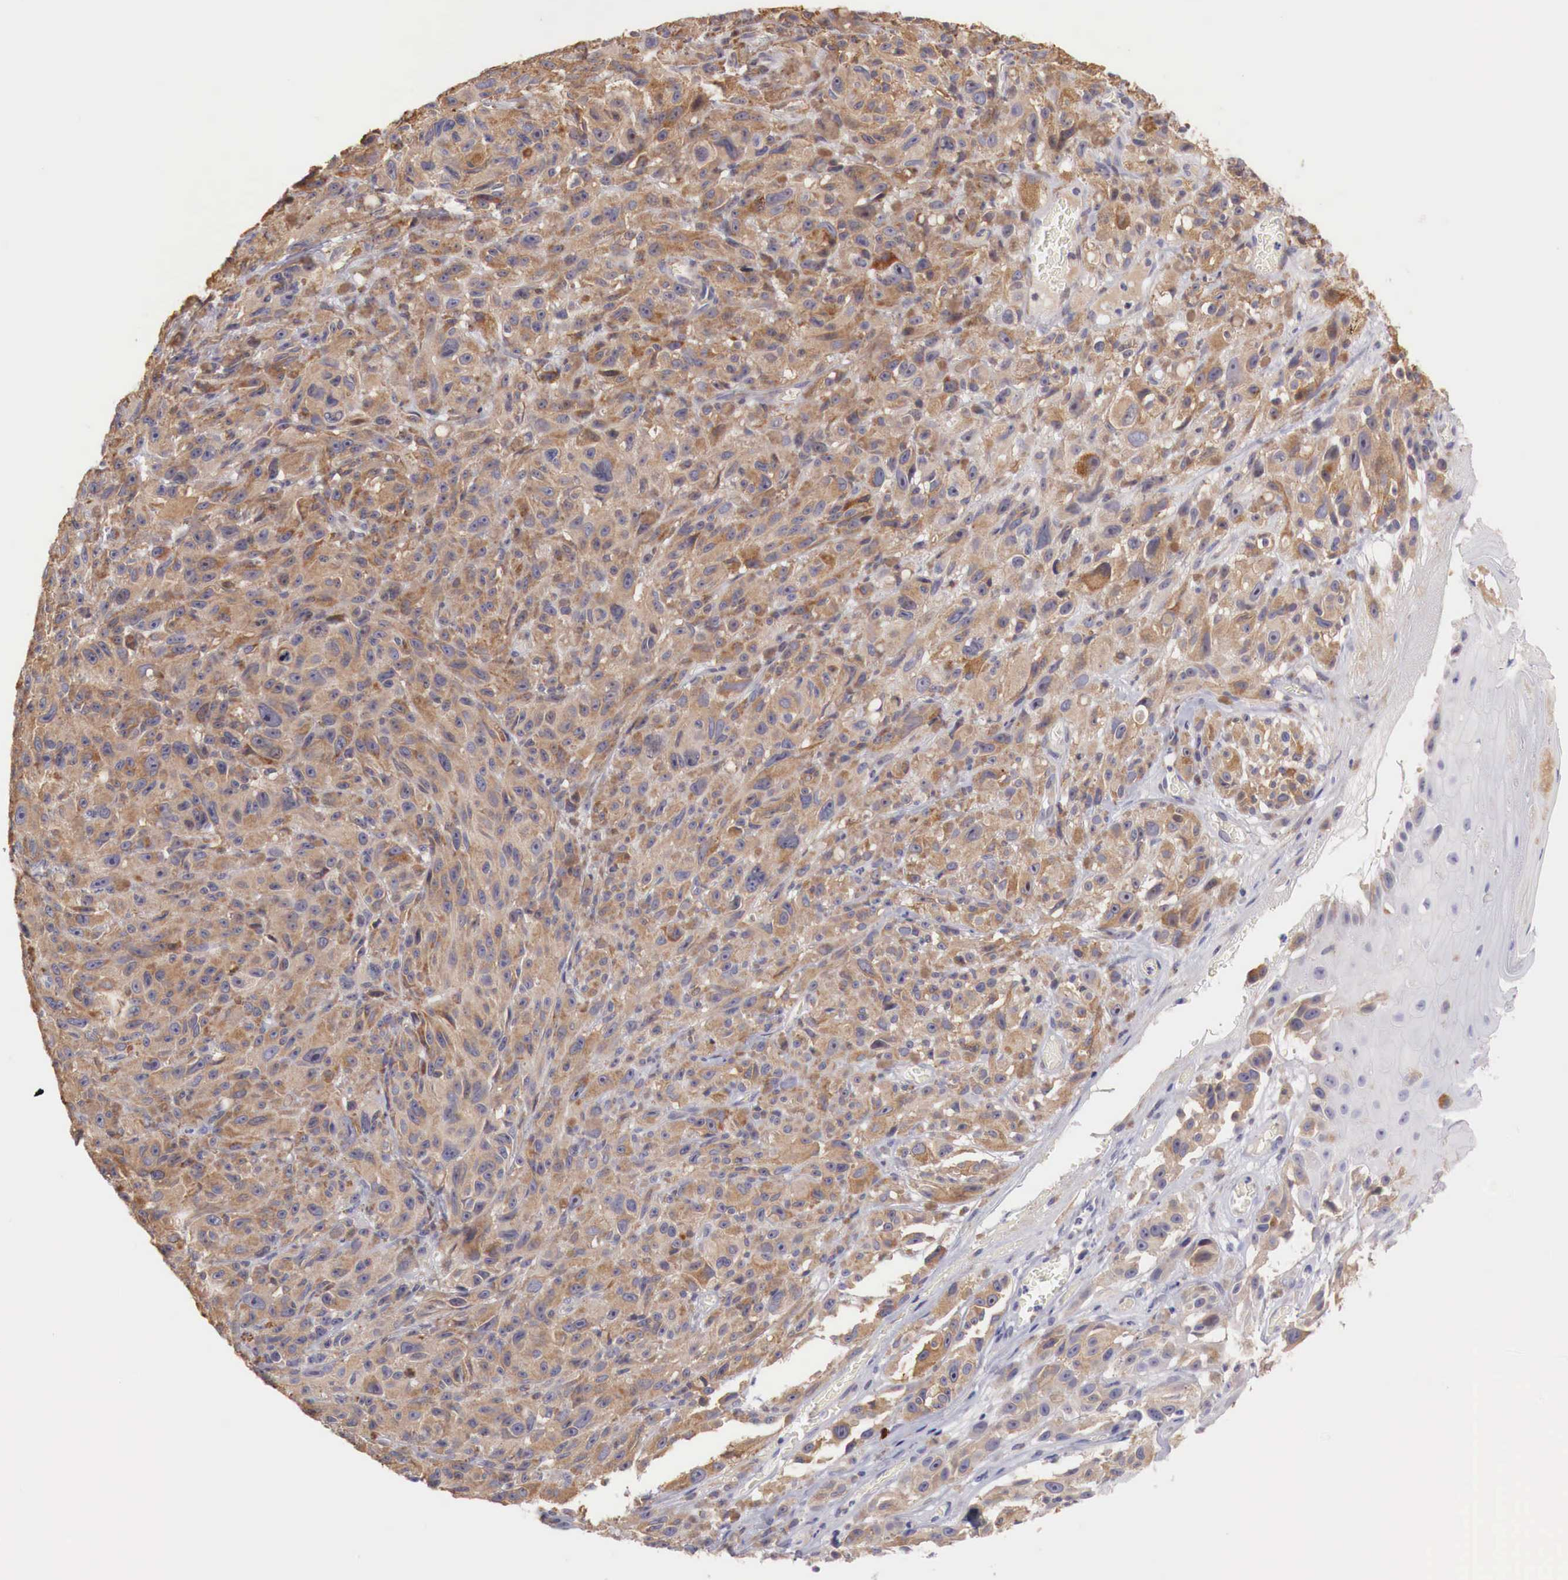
{"staining": {"intensity": "moderate", "quantity": ">75%", "location": "cytoplasmic/membranous"}, "tissue": "melanoma", "cell_type": "Tumor cells", "image_type": "cancer", "snomed": [{"axis": "morphology", "description": "Malignant melanoma, NOS"}, {"axis": "topography", "description": "Skin"}], "caption": "Melanoma stained with DAB immunohistochemistry shows medium levels of moderate cytoplasmic/membranous staining in approximately >75% of tumor cells.", "gene": "CLCN5", "patient": {"sex": "male", "age": 67}}